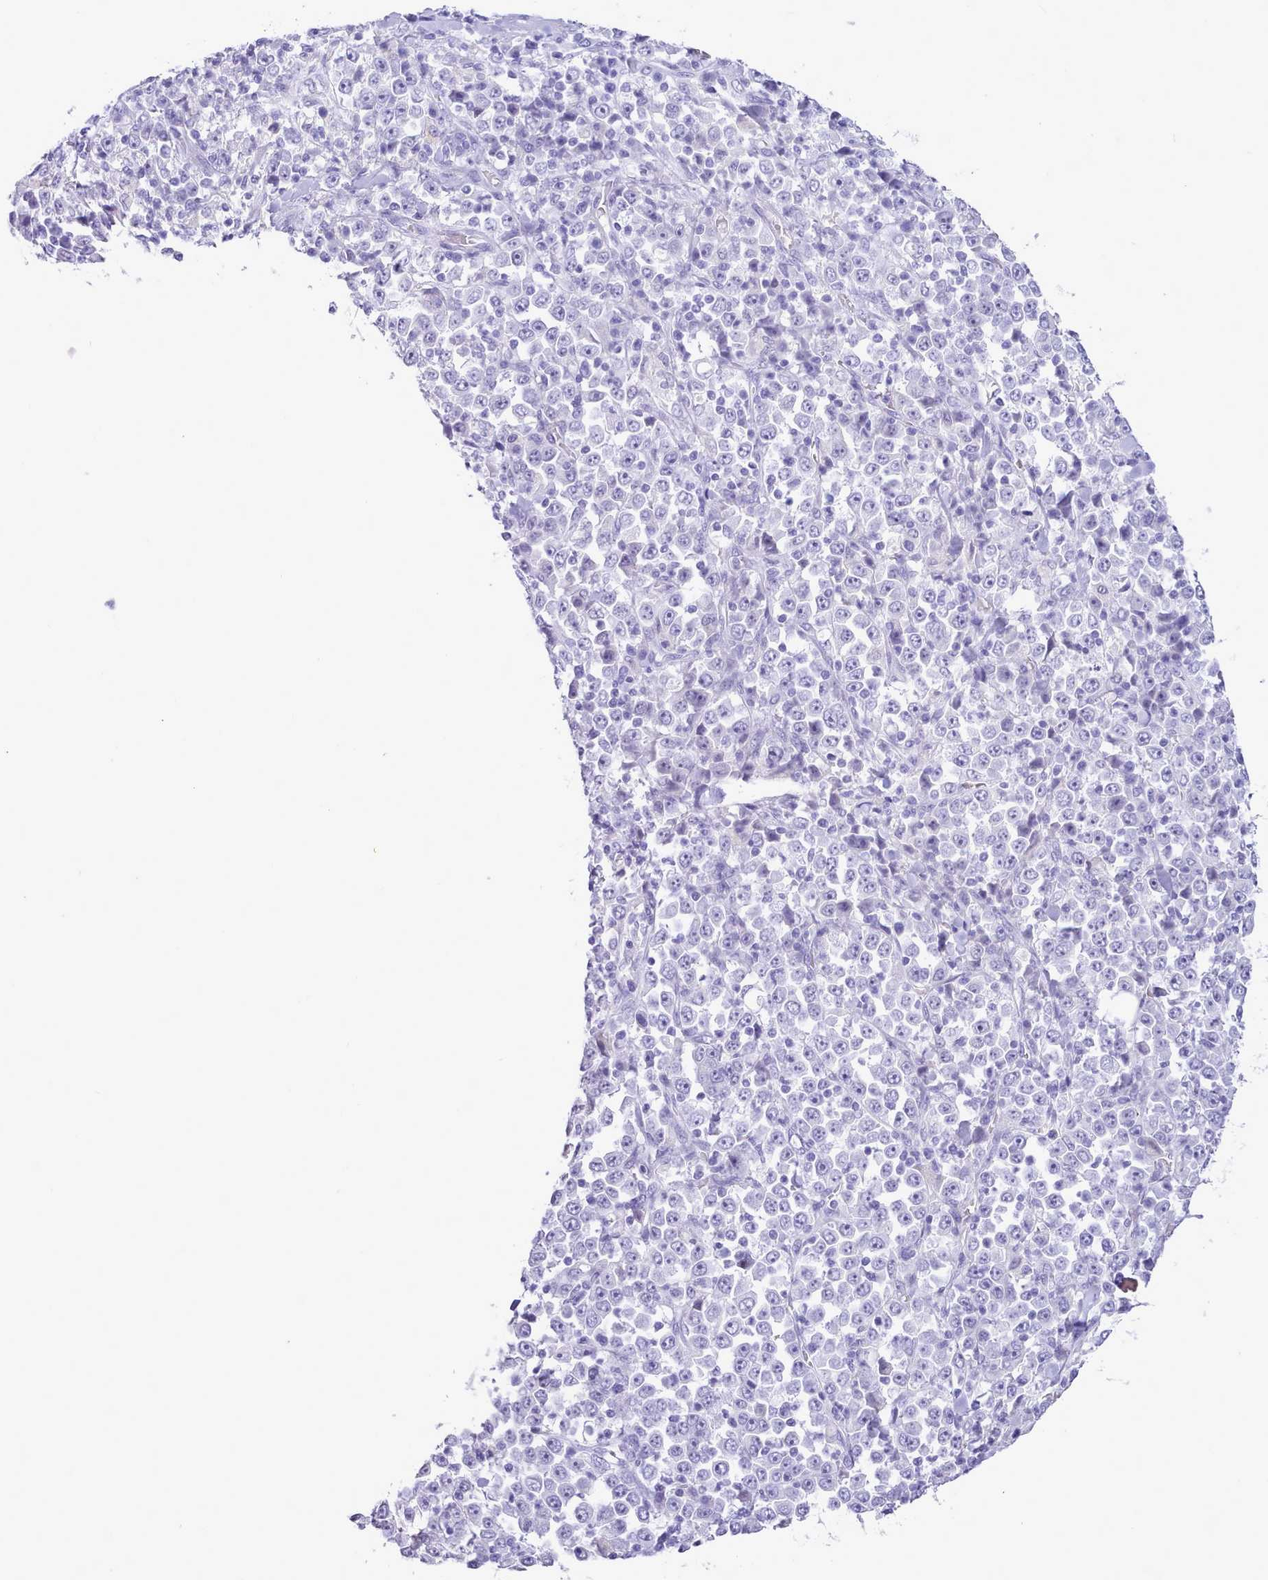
{"staining": {"intensity": "negative", "quantity": "none", "location": "none"}, "tissue": "stomach cancer", "cell_type": "Tumor cells", "image_type": "cancer", "snomed": [{"axis": "morphology", "description": "Normal tissue, NOS"}, {"axis": "morphology", "description": "Adenocarcinoma, NOS"}, {"axis": "topography", "description": "Stomach, upper"}, {"axis": "topography", "description": "Stomach"}], "caption": "Histopathology image shows no protein expression in tumor cells of stomach cancer tissue. The staining was performed using DAB (3,3'-diaminobenzidine) to visualize the protein expression in brown, while the nuclei were stained in blue with hematoxylin (Magnification: 20x).", "gene": "LRRC37A", "patient": {"sex": "male", "age": 59}}